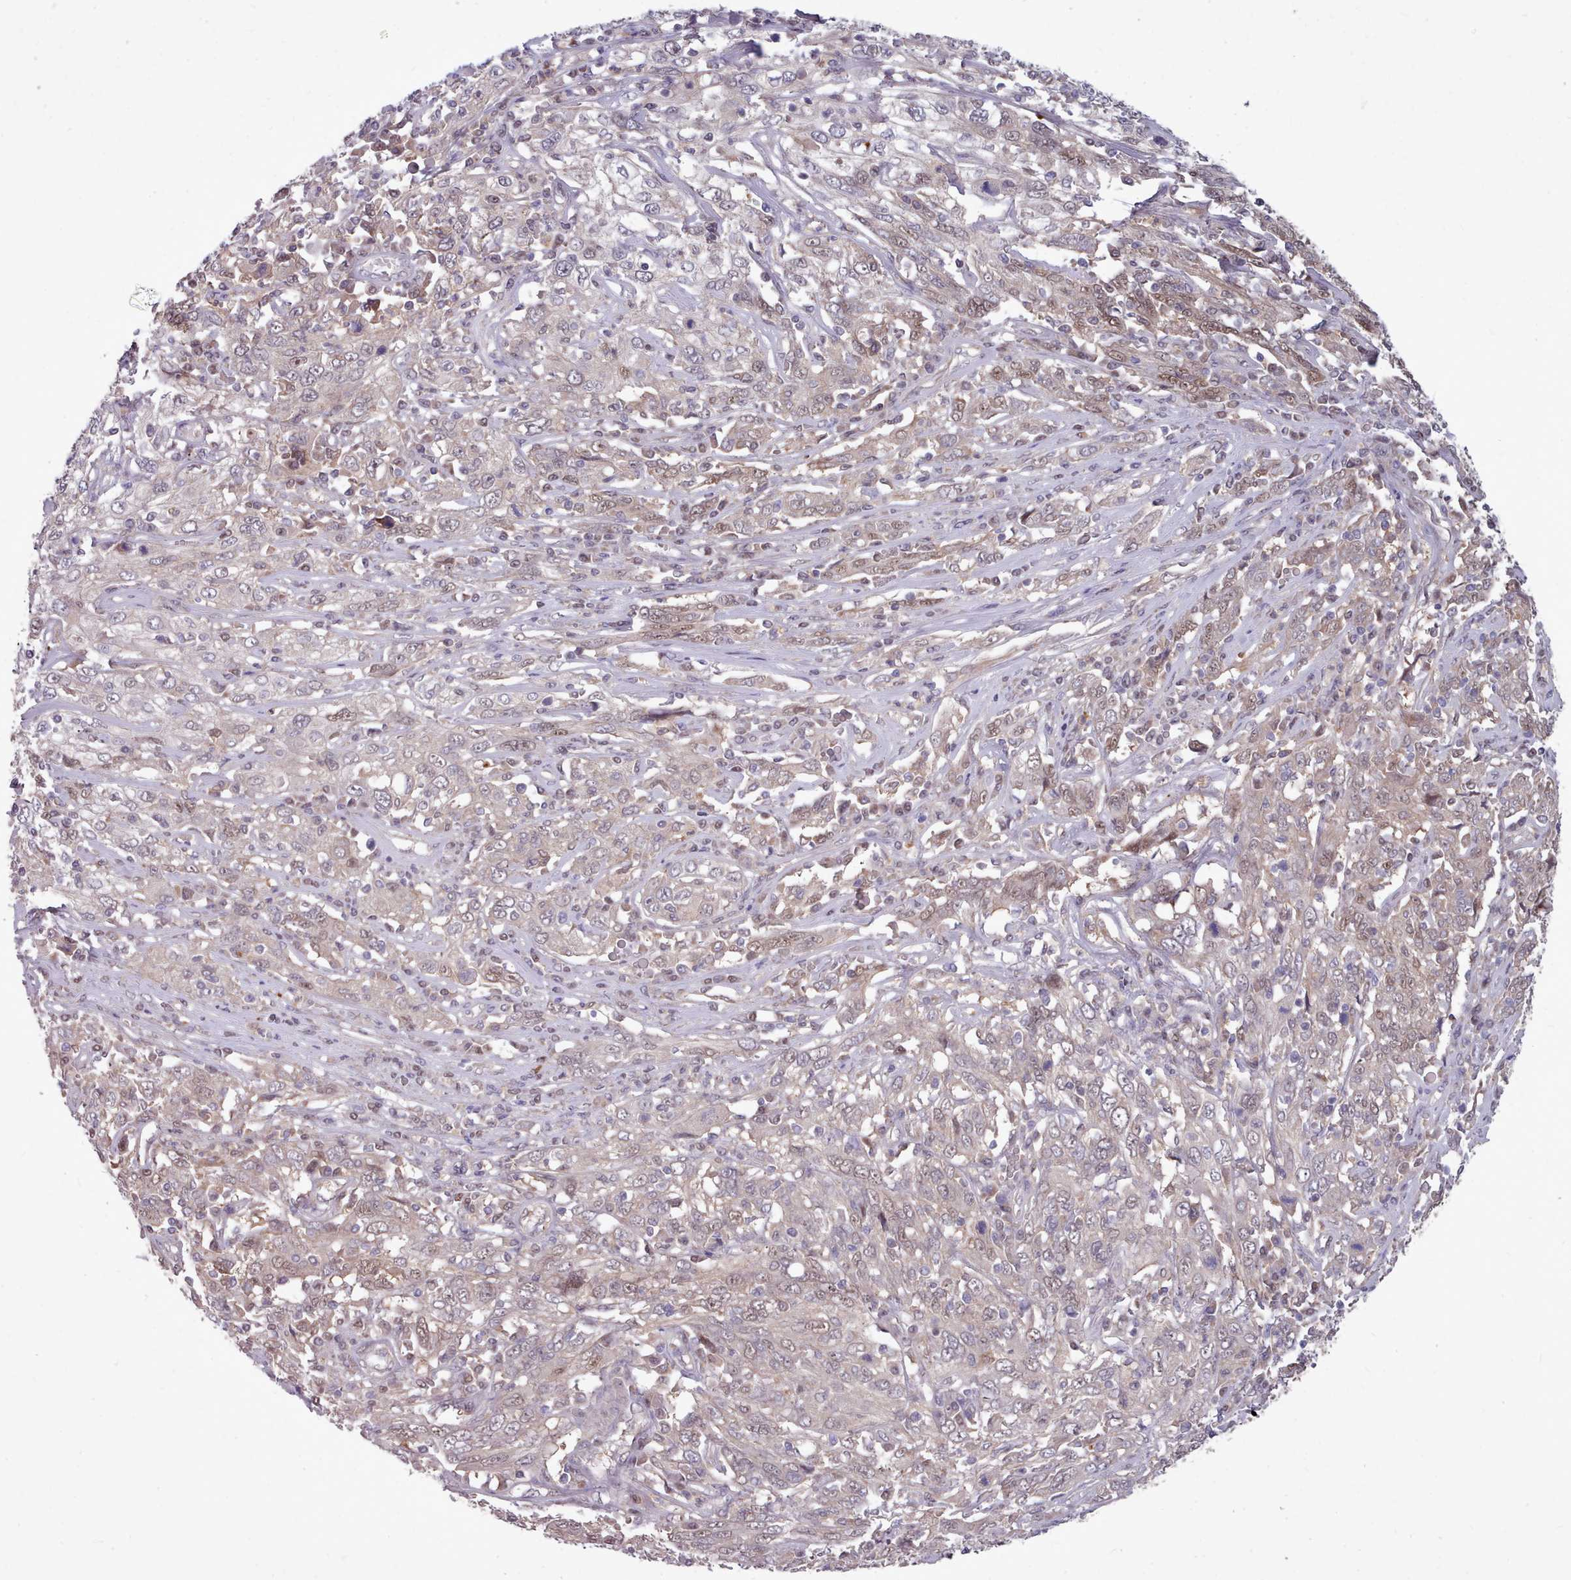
{"staining": {"intensity": "weak", "quantity": "<25%", "location": "nuclear"}, "tissue": "cervical cancer", "cell_type": "Tumor cells", "image_type": "cancer", "snomed": [{"axis": "morphology", "description": "Squamous cell carcinoma, NOS"}, {"axis": "topography", "description": "Cervix"}], "caption": "A high-resolution micrograph shows immunohistochemistry (IHC) staining of cervical cancer, which displays no significant staining in tumor cells. (DAB (3,3'-diaminobenzidine) immunohistochemistry with hematoxylin counter stain).", "gene": "AHCY", "patient": {"sex": "female", "age": 46}}